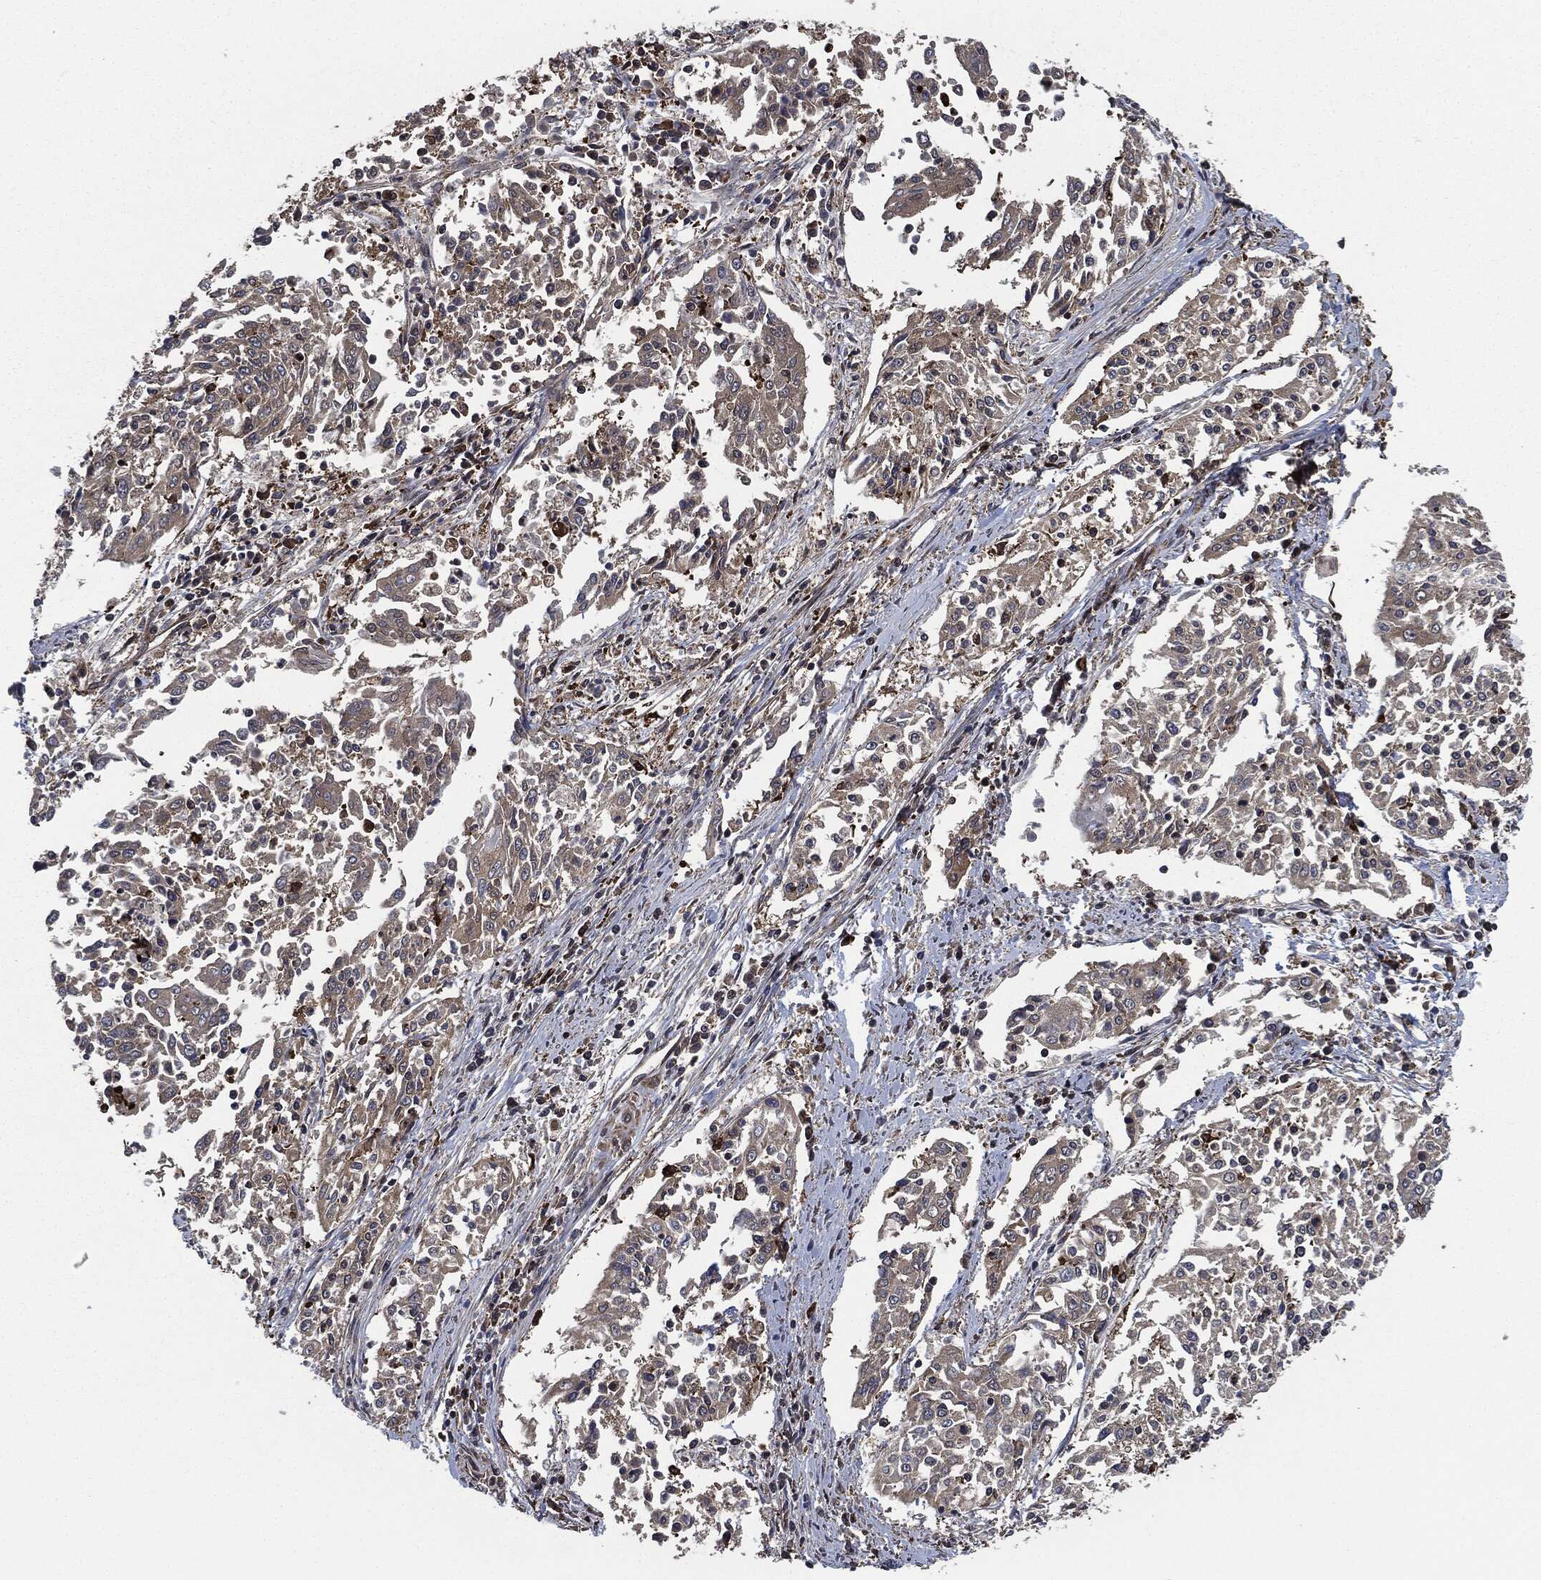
{"staining": {"intensity": "weak", "quantity": "25%-75%", "location": "cytoplasmic/membranous"}, "tissue": "cervical cancer", "cell_type": "Tumor cells", "image_type": "cancer", "snomed": [{"axis": "morphology", "description": "Squamous cell carcinoma, NOS"}, {"axis": "topography", "description": "Cervix"}], "caption": "Protein staining of squamous cell carcinoma (cervical) tissue reveals weak cytoplasmic/membranous staining in about 25%-75% of tumor cells. Nuclei are stained in blue.", "gene": "RAP1GDS1", "patient": {"sex": "female", "age": 41}}